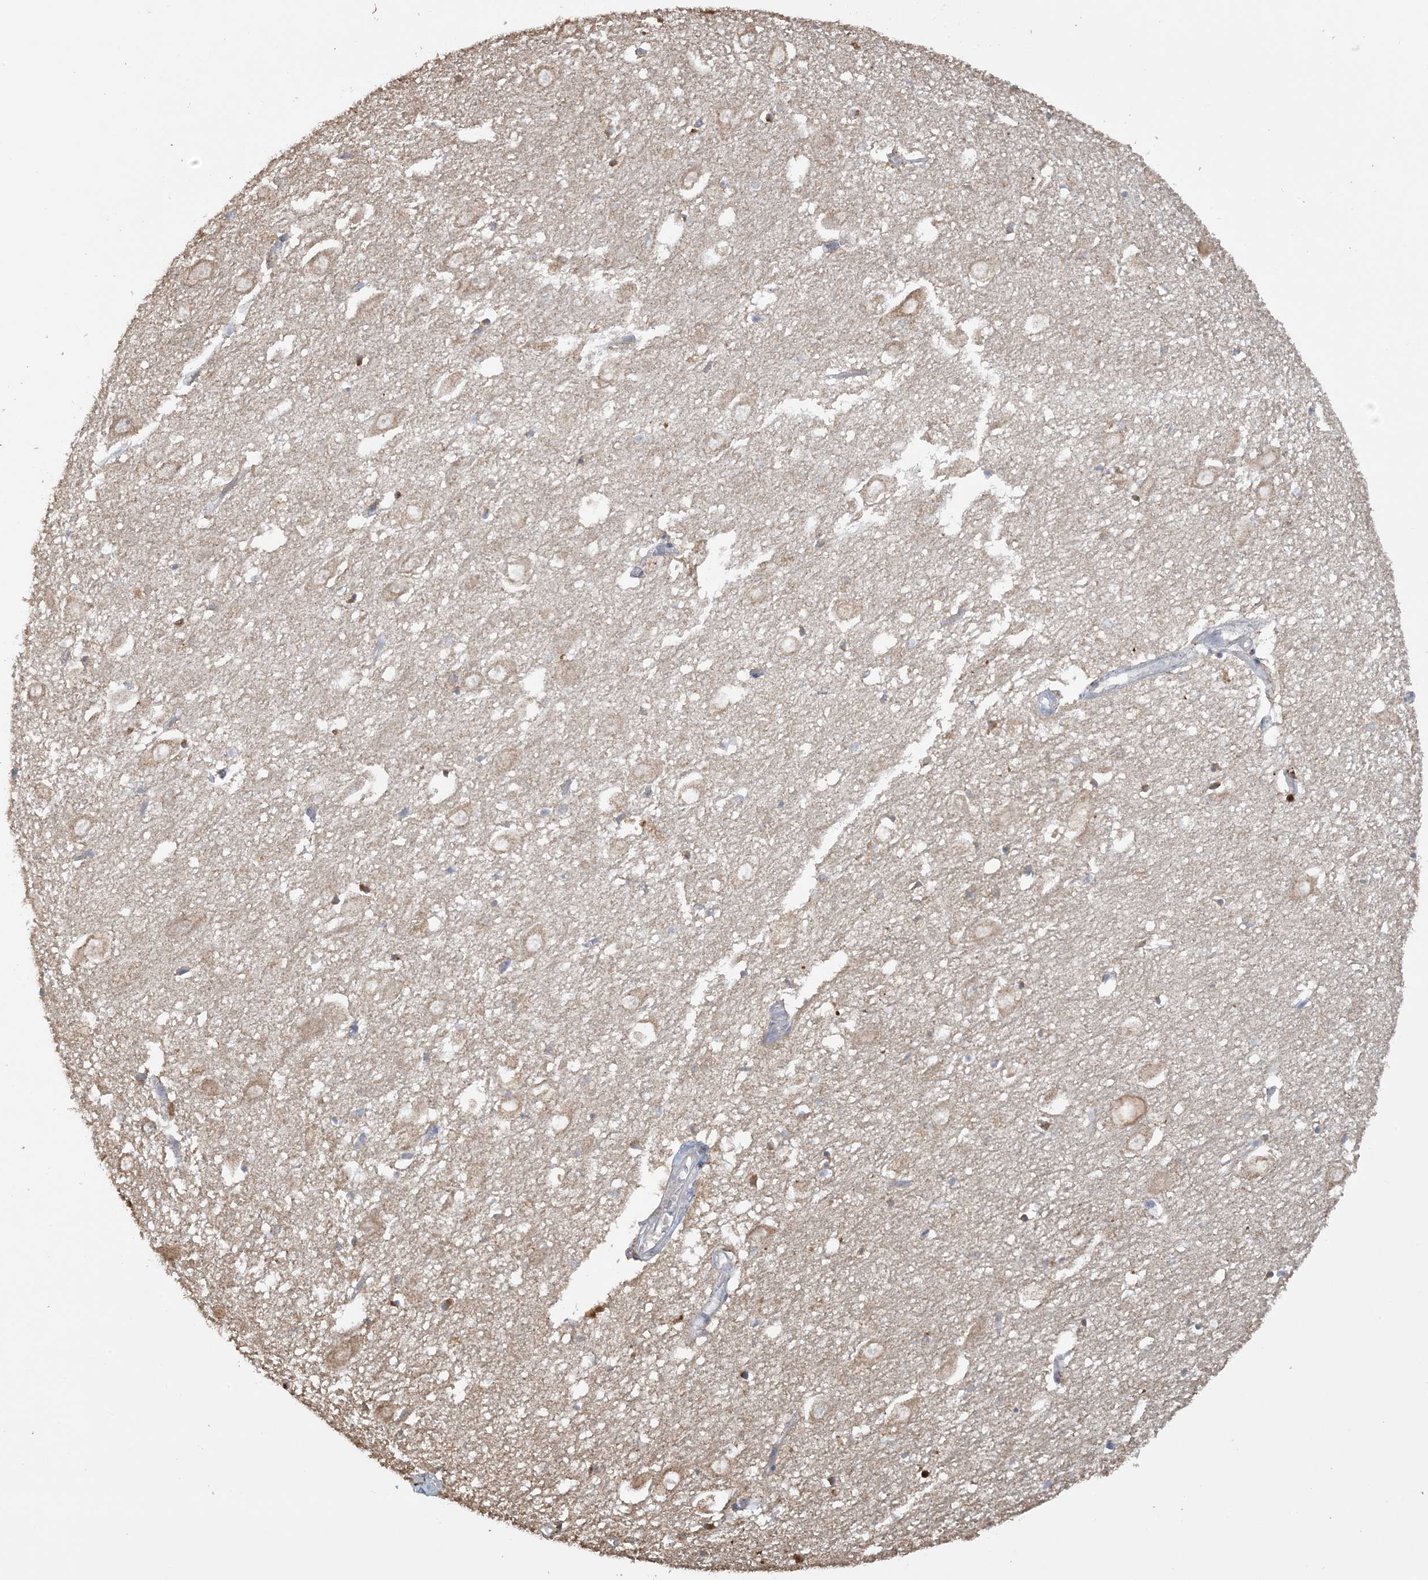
{"staining": {"intensity": "moderate", "quantity": "<25%", "location": "cytoplasmic/membranous"}, "tissue": "hippocampus", "cell_type": "Glial cells", "image_type": "normal", "snomed": [{"axis": "morphology", "description": "Normal tissue, NOS"}, {"axis": "topography", "description": "Hippocampus"}], "caption": "DAB (3,3'-diaminobenzidine) immunohistochemical staining of benign human hippocampus reveals moderate cytoplasmic/membranous protein expression in approximately <25% of glial cells. (IHC, brightfield microscopy, high magnification).", "gene": "AGA", "patient": {"sex": "female", "age": 64}}